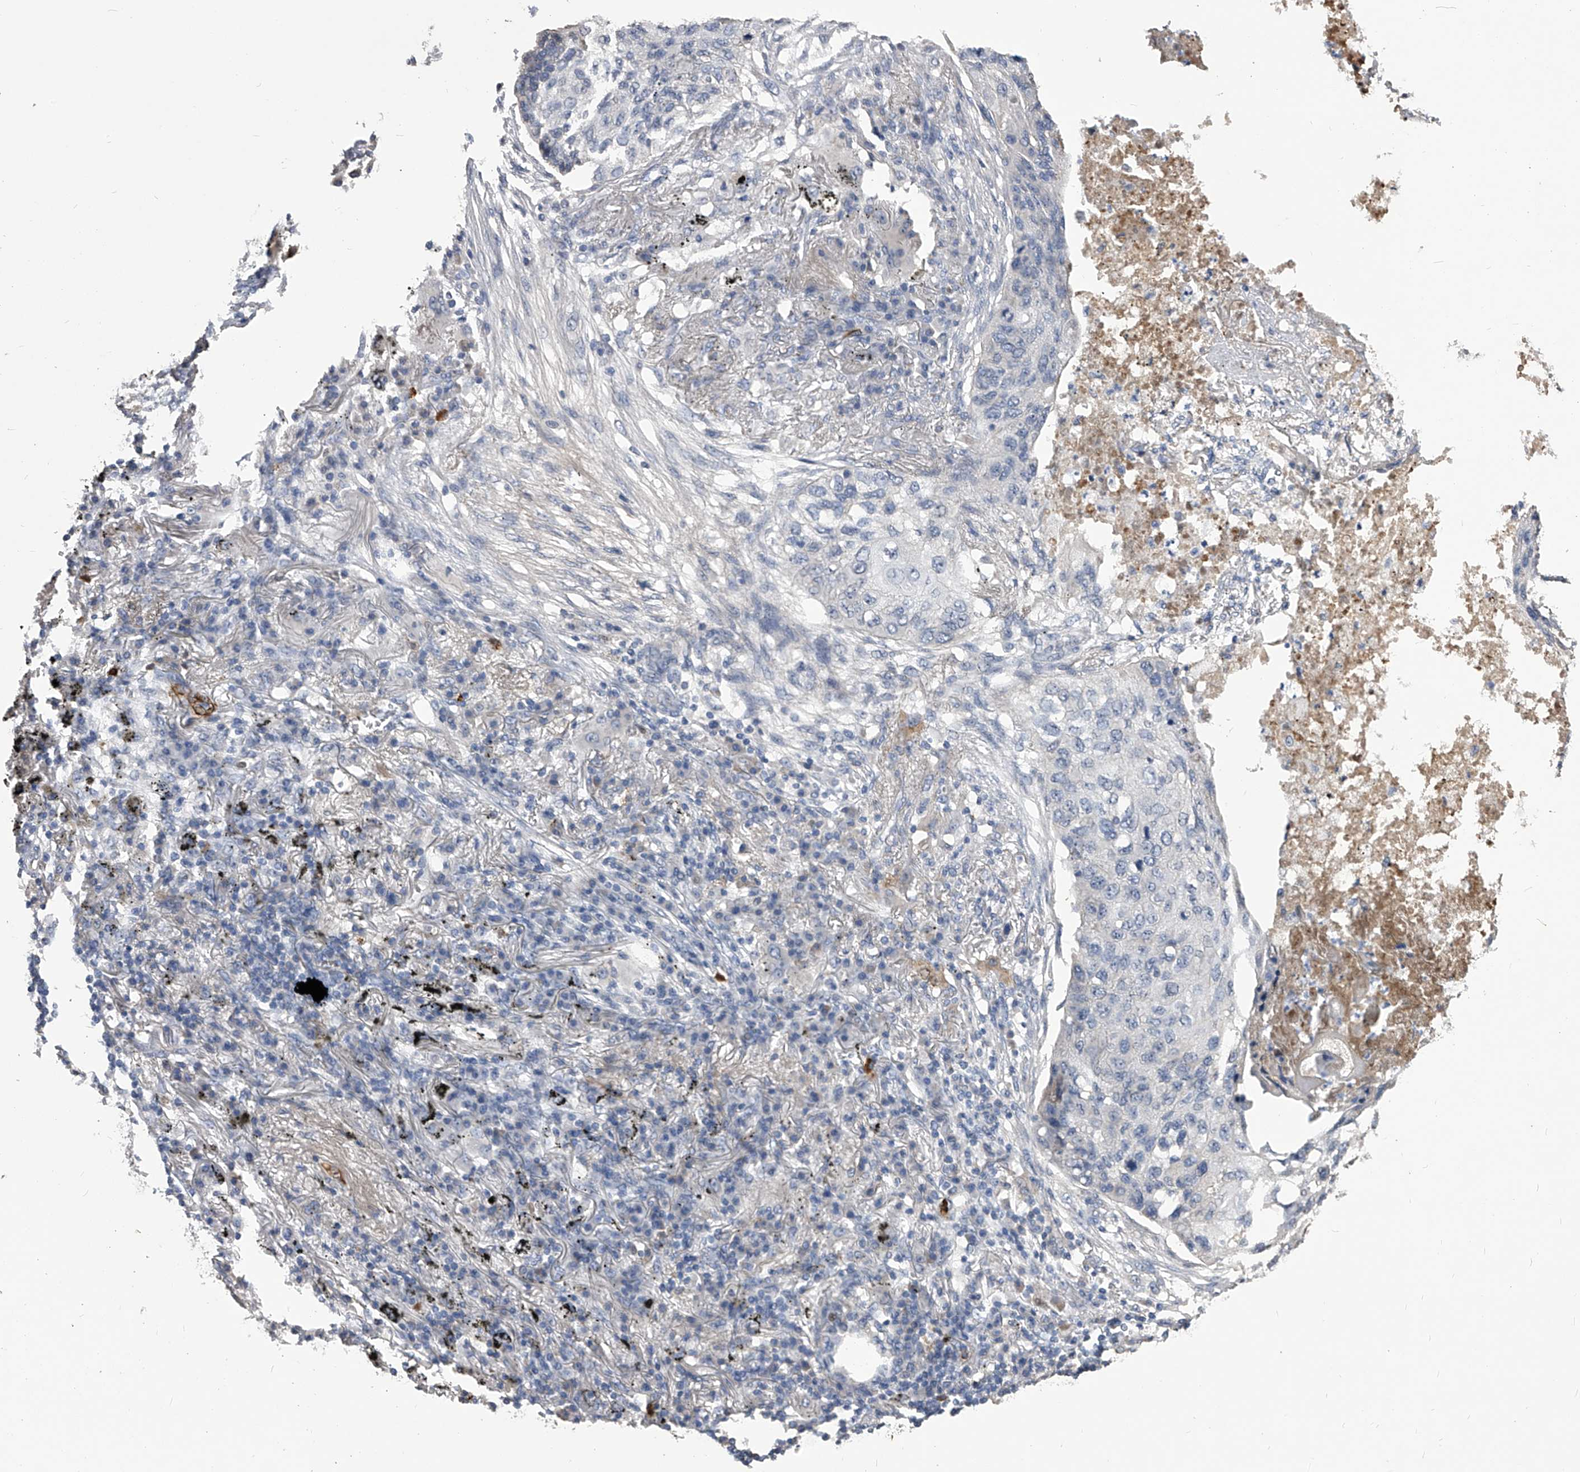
{"staining": {"intensity": "negative", "quantity": "none", "location": "none"}, "tissue": "lung cancer", "cell_type": "Tumor cells", "image_type": "cancer", "snomed": [{"axis": "morphology", "description": "Squamous cell carcinoma, NOS"}, {"axis": "topography", "description": "Lung"}], "caption": "DAB (3,3'-diaminobenzidine) immunohistochemical staining of human lung cancer (squamous cell carcinoma) exhibits no significant positivity in tumor cells.", "gene": "MDN1", "patient": {"sex": "female", "age": 63}}